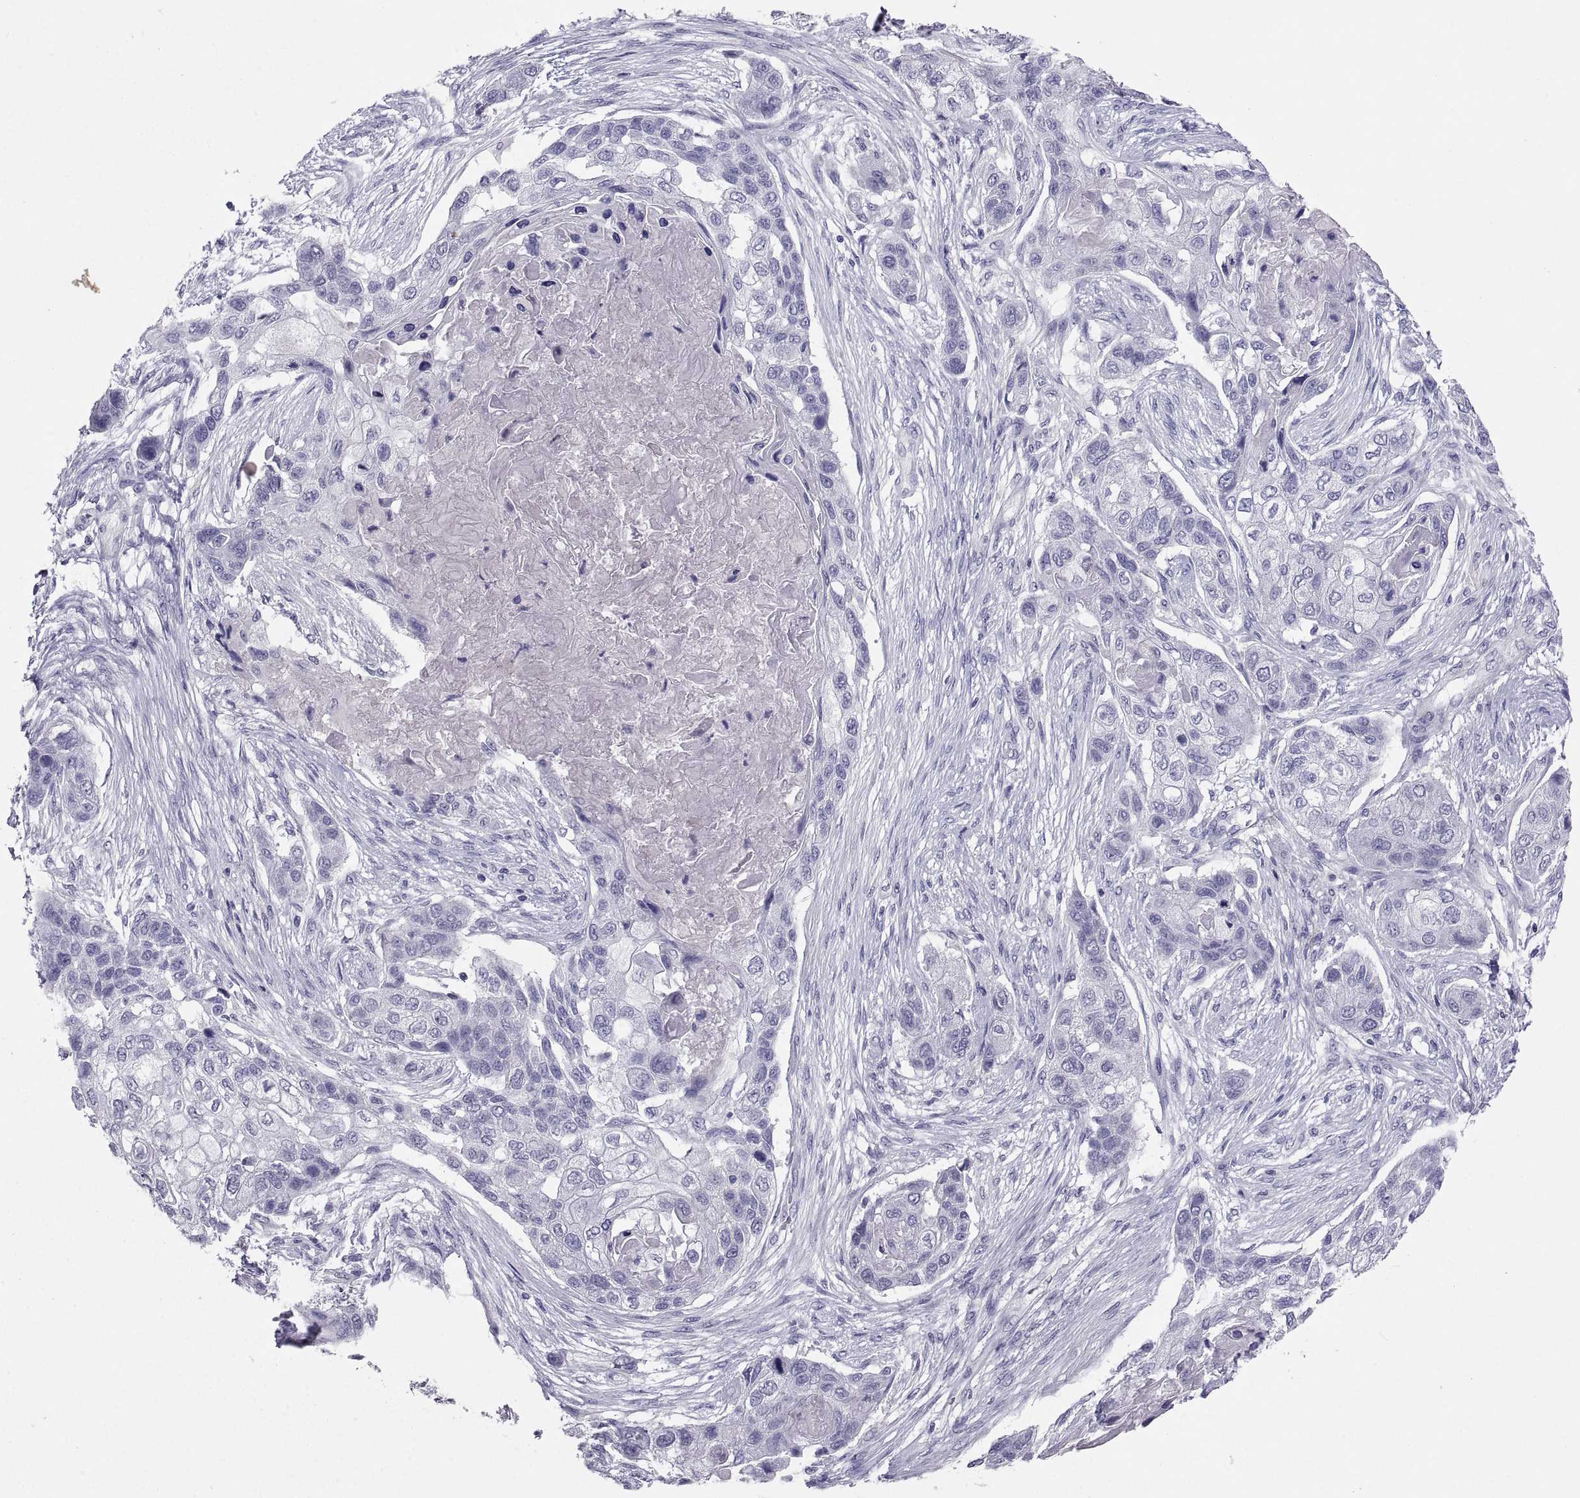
{"staining": {"intensity": "negative", "quantity": "none", "location": "none"}, "tissue": "lung cancer", "cell_type": "Tumor cells", "image_type": "cancer", "snomed": [{"axis": "morphology", "description": "Squamous cell carcinoma, NOS"}, {"axis": "topography", "description": "Lung"}], "caption": "Squamous cell carcinoma (lung) stained for a protein using immunohistochemistry (IHC) shows no staining tumor cells.", "gene": "IGSF1", "patient": {"sex": "male", "age": 69}}